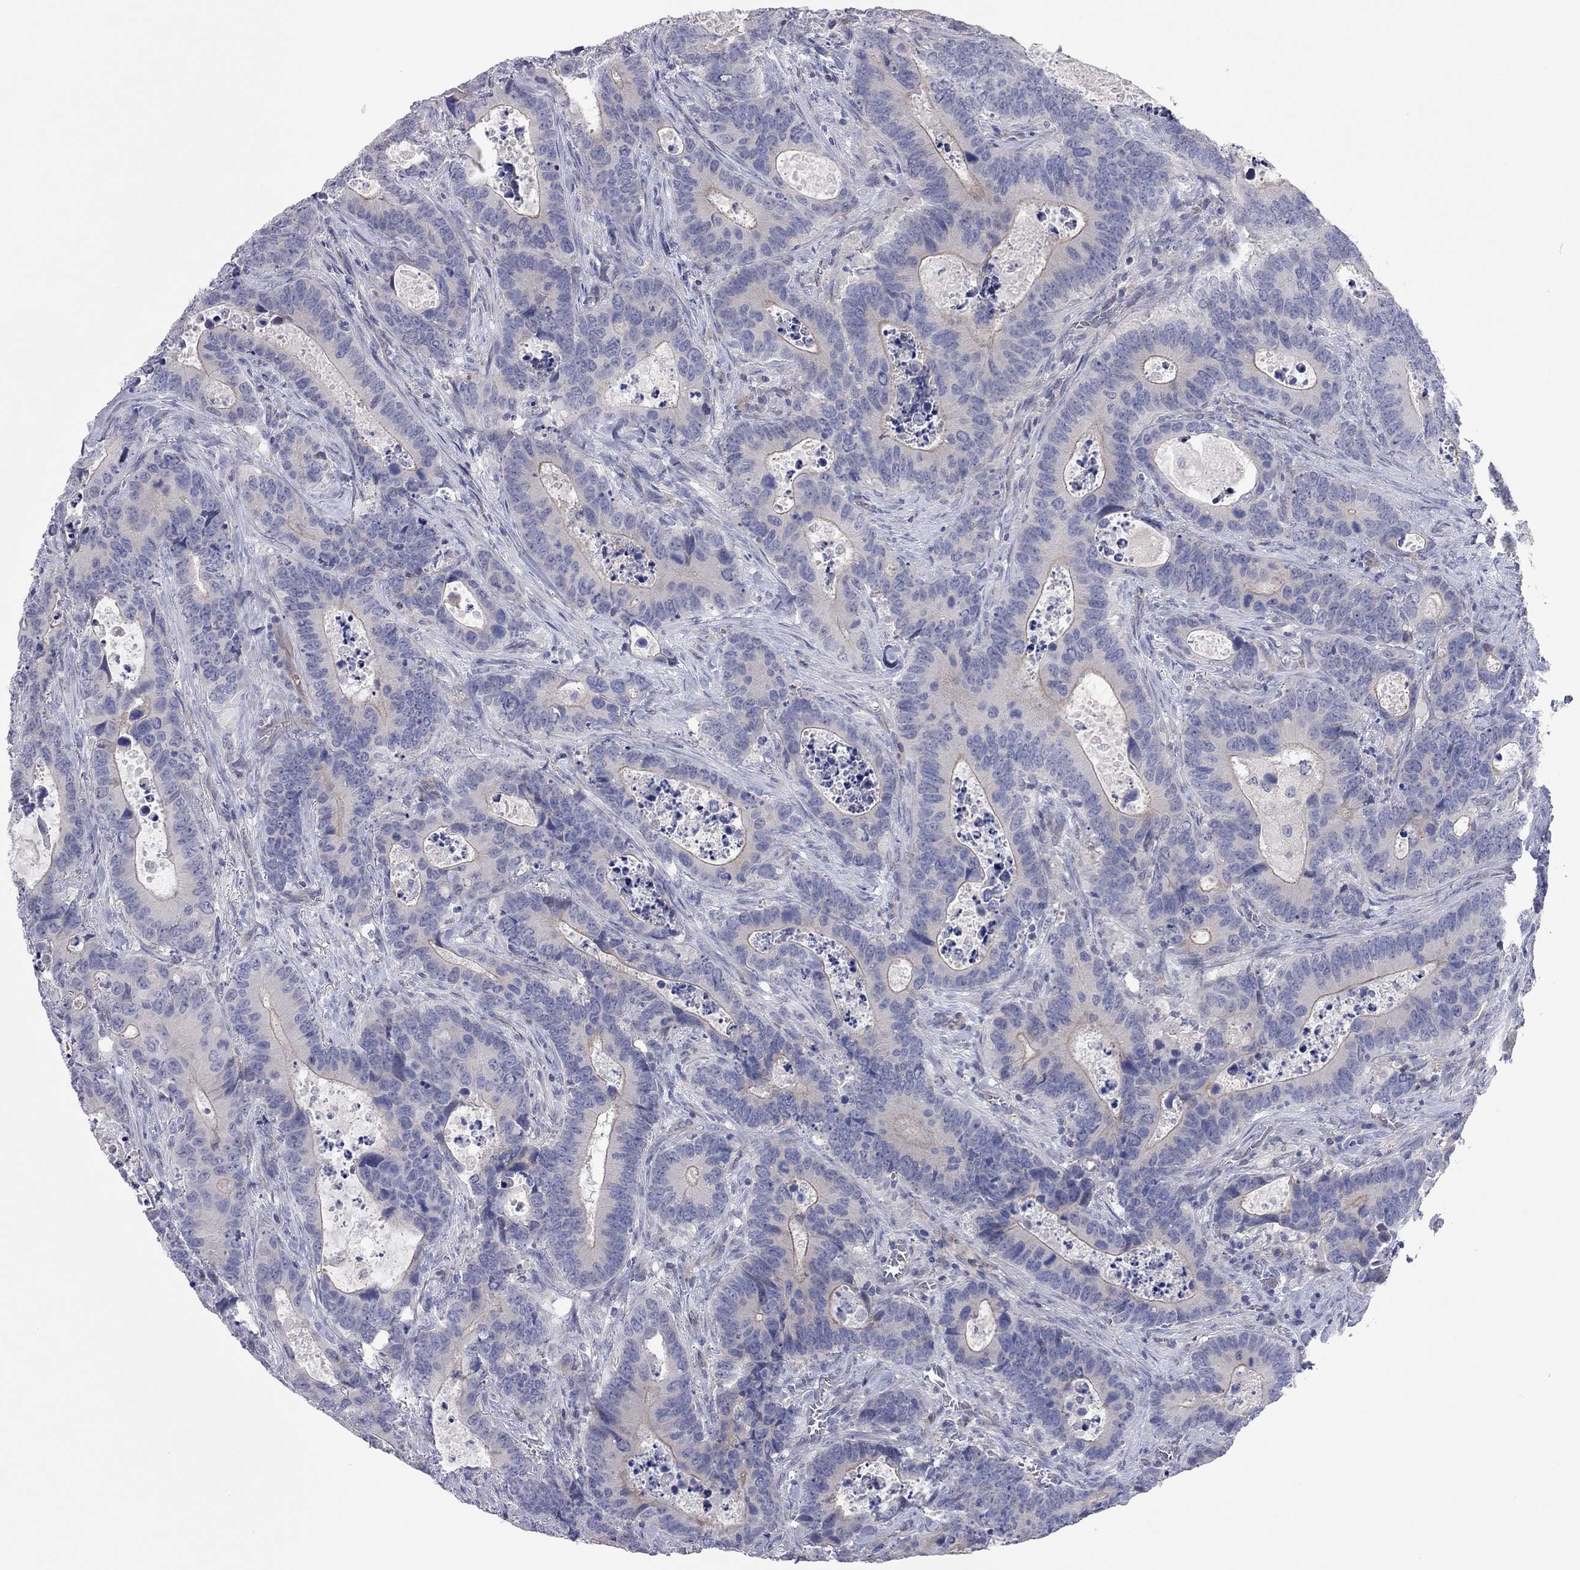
{"staining": {"intensity": "strong", "quantity": "<25%", "location": "cytoplasmic/membranous"}, "tissue": "colorectal cancer", "cell_type": "Tumor cells", "image_type": "cancer", "snomed": [{"axis": "morphology", "description": "Adenocarcinoma, NOS"}, {"axis": "topography", "description": "Colon"}], "caption": "A high-resolution image shows immunohistochemistry staining of colorectal cancer, which displays strong cytoplasmic/membranous expression in approximately <25% of tumor cells. Ihc stains the protein of interest in brown and the nuclei are stained blue.", "gene": "KCNB1", "patient": {"sex": "female", "age": 82}}